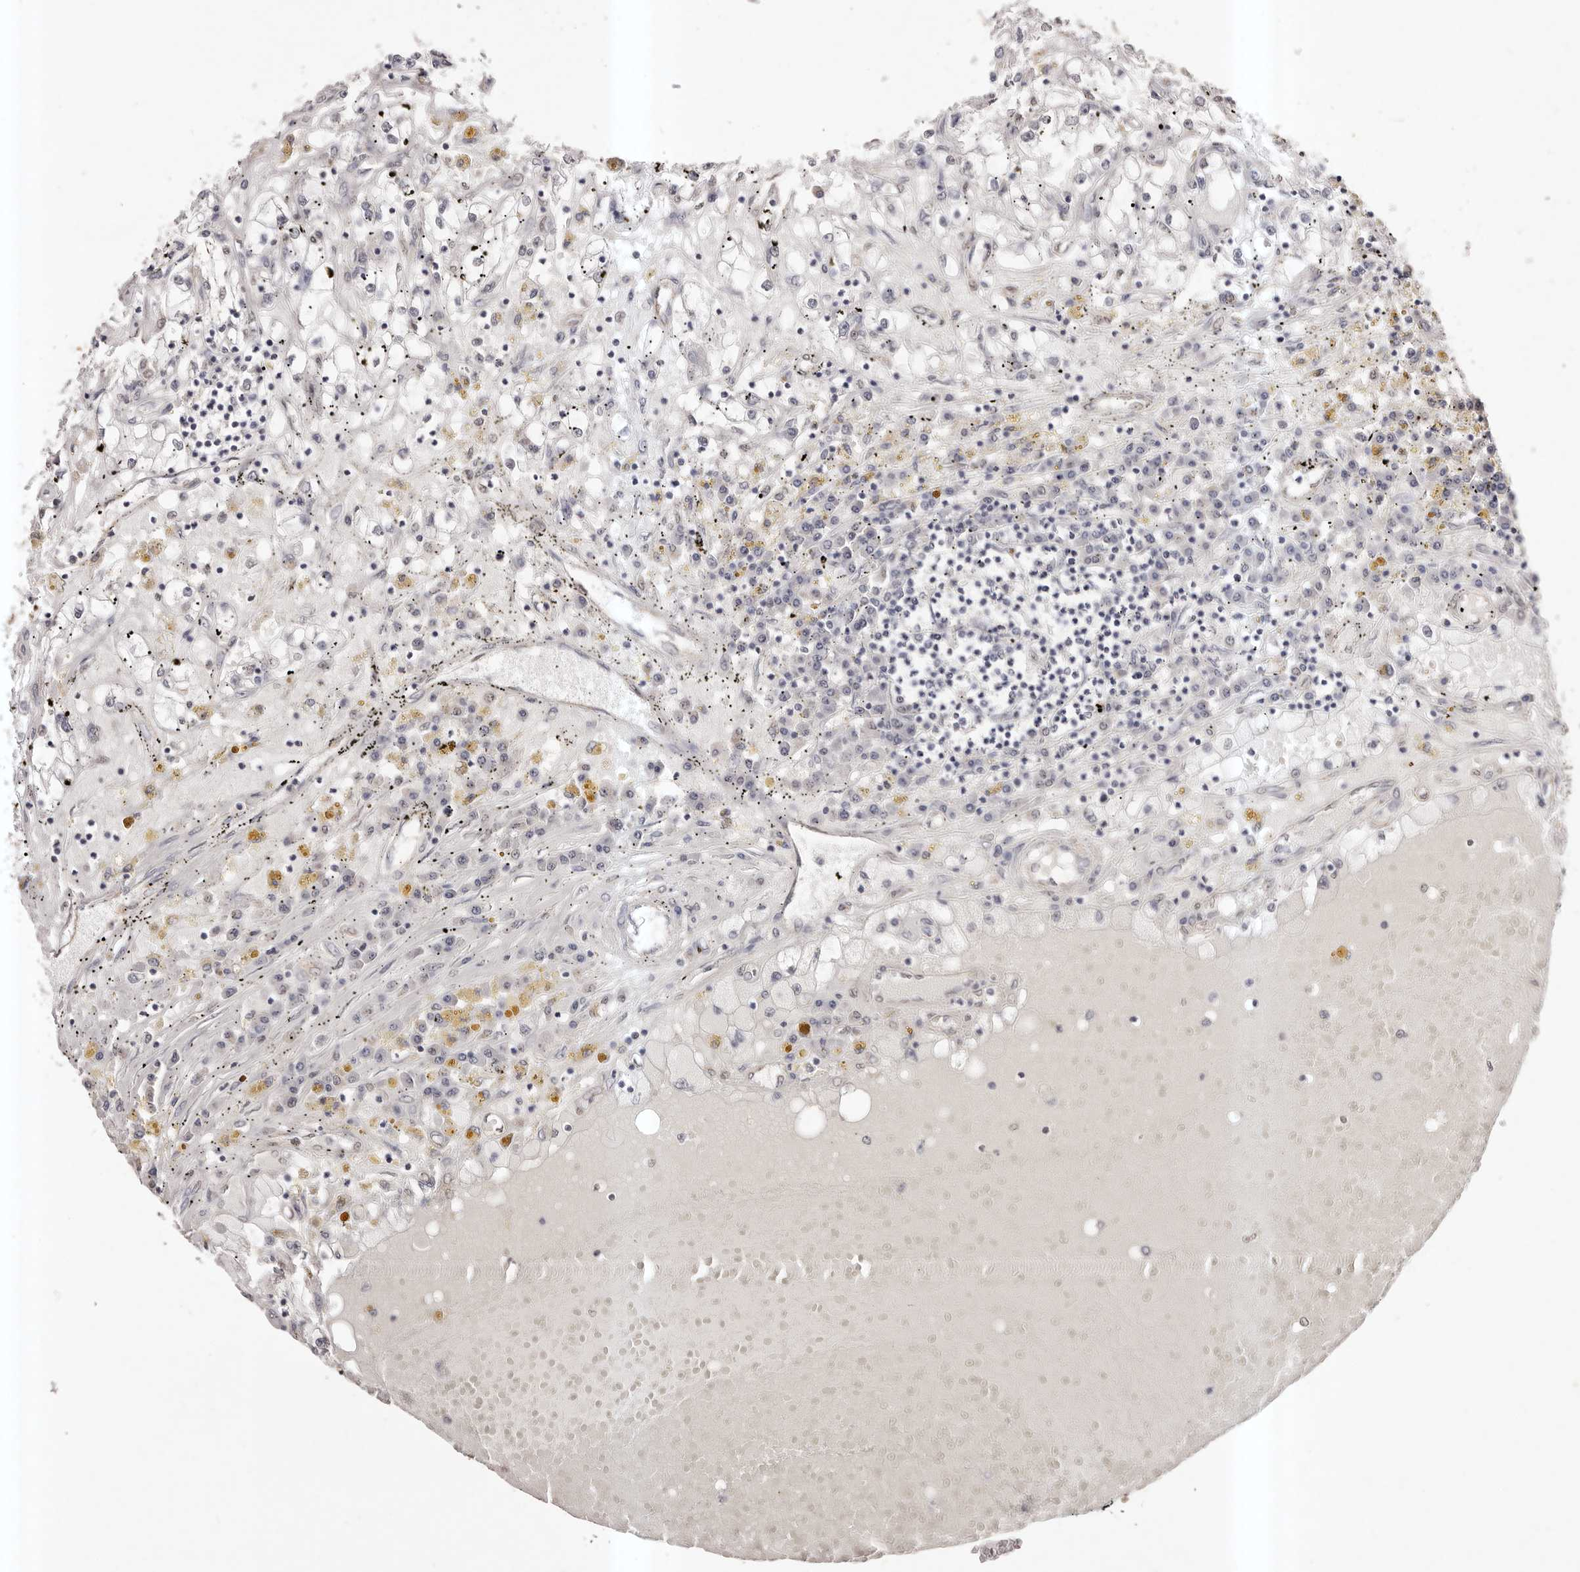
{"staining": {"intensity": "negative", "quantity": "none", "location": "none"}, "tissue": "renal cancer", "cell_type": "Tumor cells", "image_type": "cancer", "snomed": [{"axis": "morphology", "description": "Adenocarcinoma, NOS"}, {"axis": "topography", "description": "Kidney"}], "caption": "A high-resolution histopathology image shows IHC staining of renal cancer (adenocarcinoma), which demonstrates no significant positivity in tumor cells.", "gene": "RPS6KA5", "patient": {"sex": "male", "age": 56}}